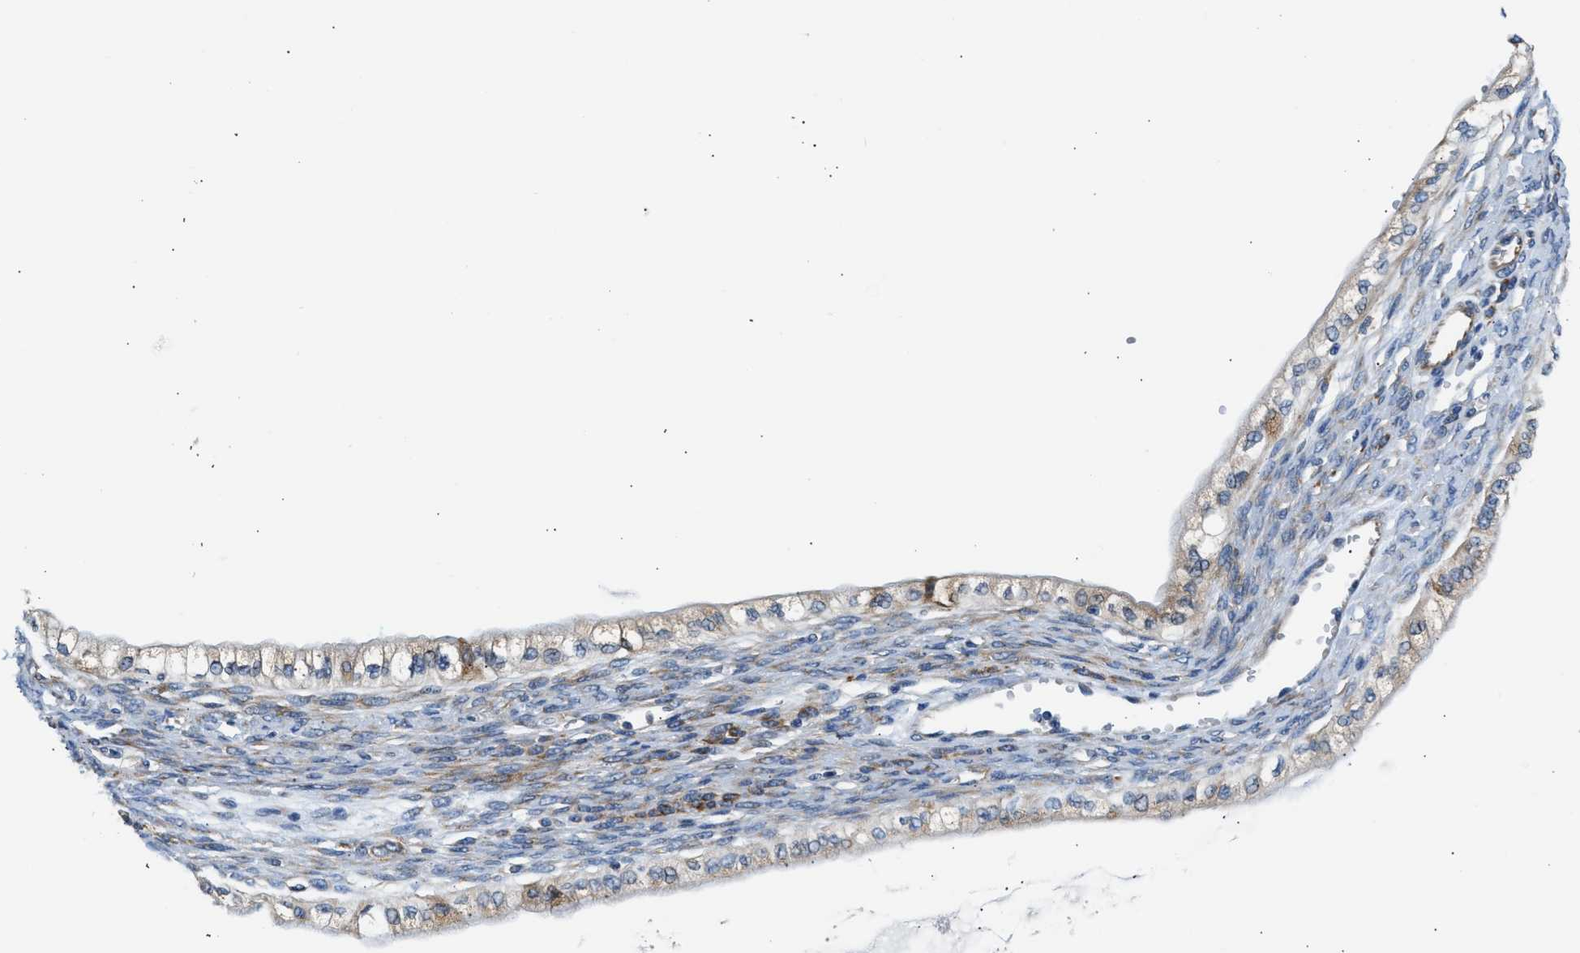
{"staining": {"intensity": "moderate", "quantity": "<25%", "location": "cytoplasmic/membranous"}, "tissue": "ovarian cancer", "cell_type": "Tumor cells", "image_type": "cancer", "snomed": [{"axis": "morphology", "description": "Cystadenocarcinoma, mucinous, NOS"}, {"axis": "topography", "description": "Ovary"}], "caption": "This image reveals ovarian cancer (mucinous cystadenocarcinoma) stained with immunohistochemistry (IHC) to label a protein in brown. The cytoplasmic/membranous of tumor cells show moderate positivity for the protein. Nuclei are counter-stained blue.", "gene": "LPIN2", "patient": {"sex": "female", "age": 57}}